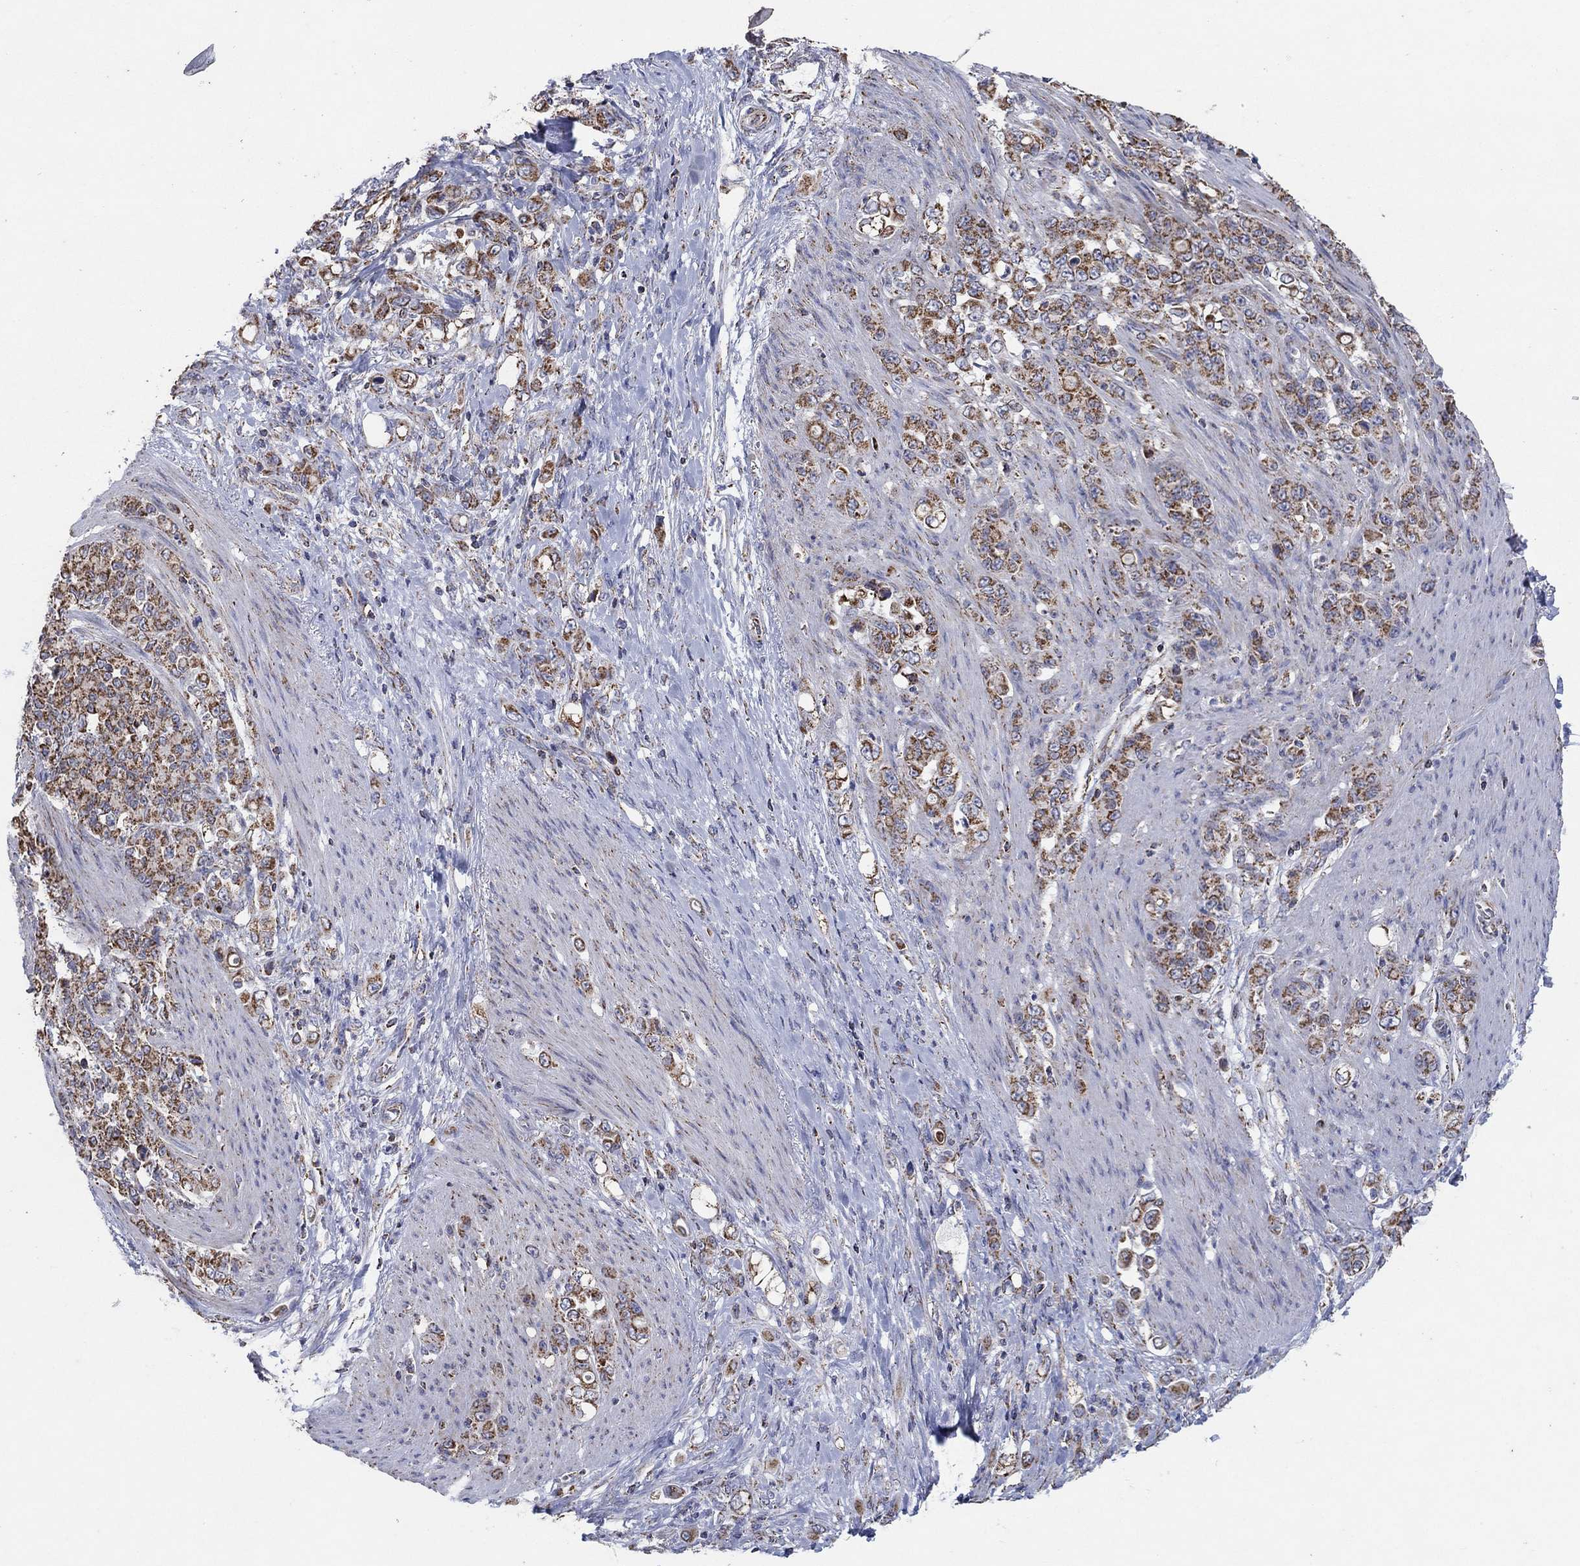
{"staining": {"intensity": "strong", "quantity": ">75%", "location": "cytoplasmic/membranous"}, "tissue": "stomach cancer", "cell_type": "Tumor cells", "image_type": "cancer", "snomed": [{"axis": "morphology", "description": "Adenocarcinoma, NOS"}, {"axis": "topography", "description": "Stomach"}], "caption": "Stomach cancer was stained to show a protein in brown. There is high levels of strong cytoplasmic/membranous positivity in about >75% of tumor cells.", "gene": "C9orf85", "patient": {"sex": "female", "age": 79}}